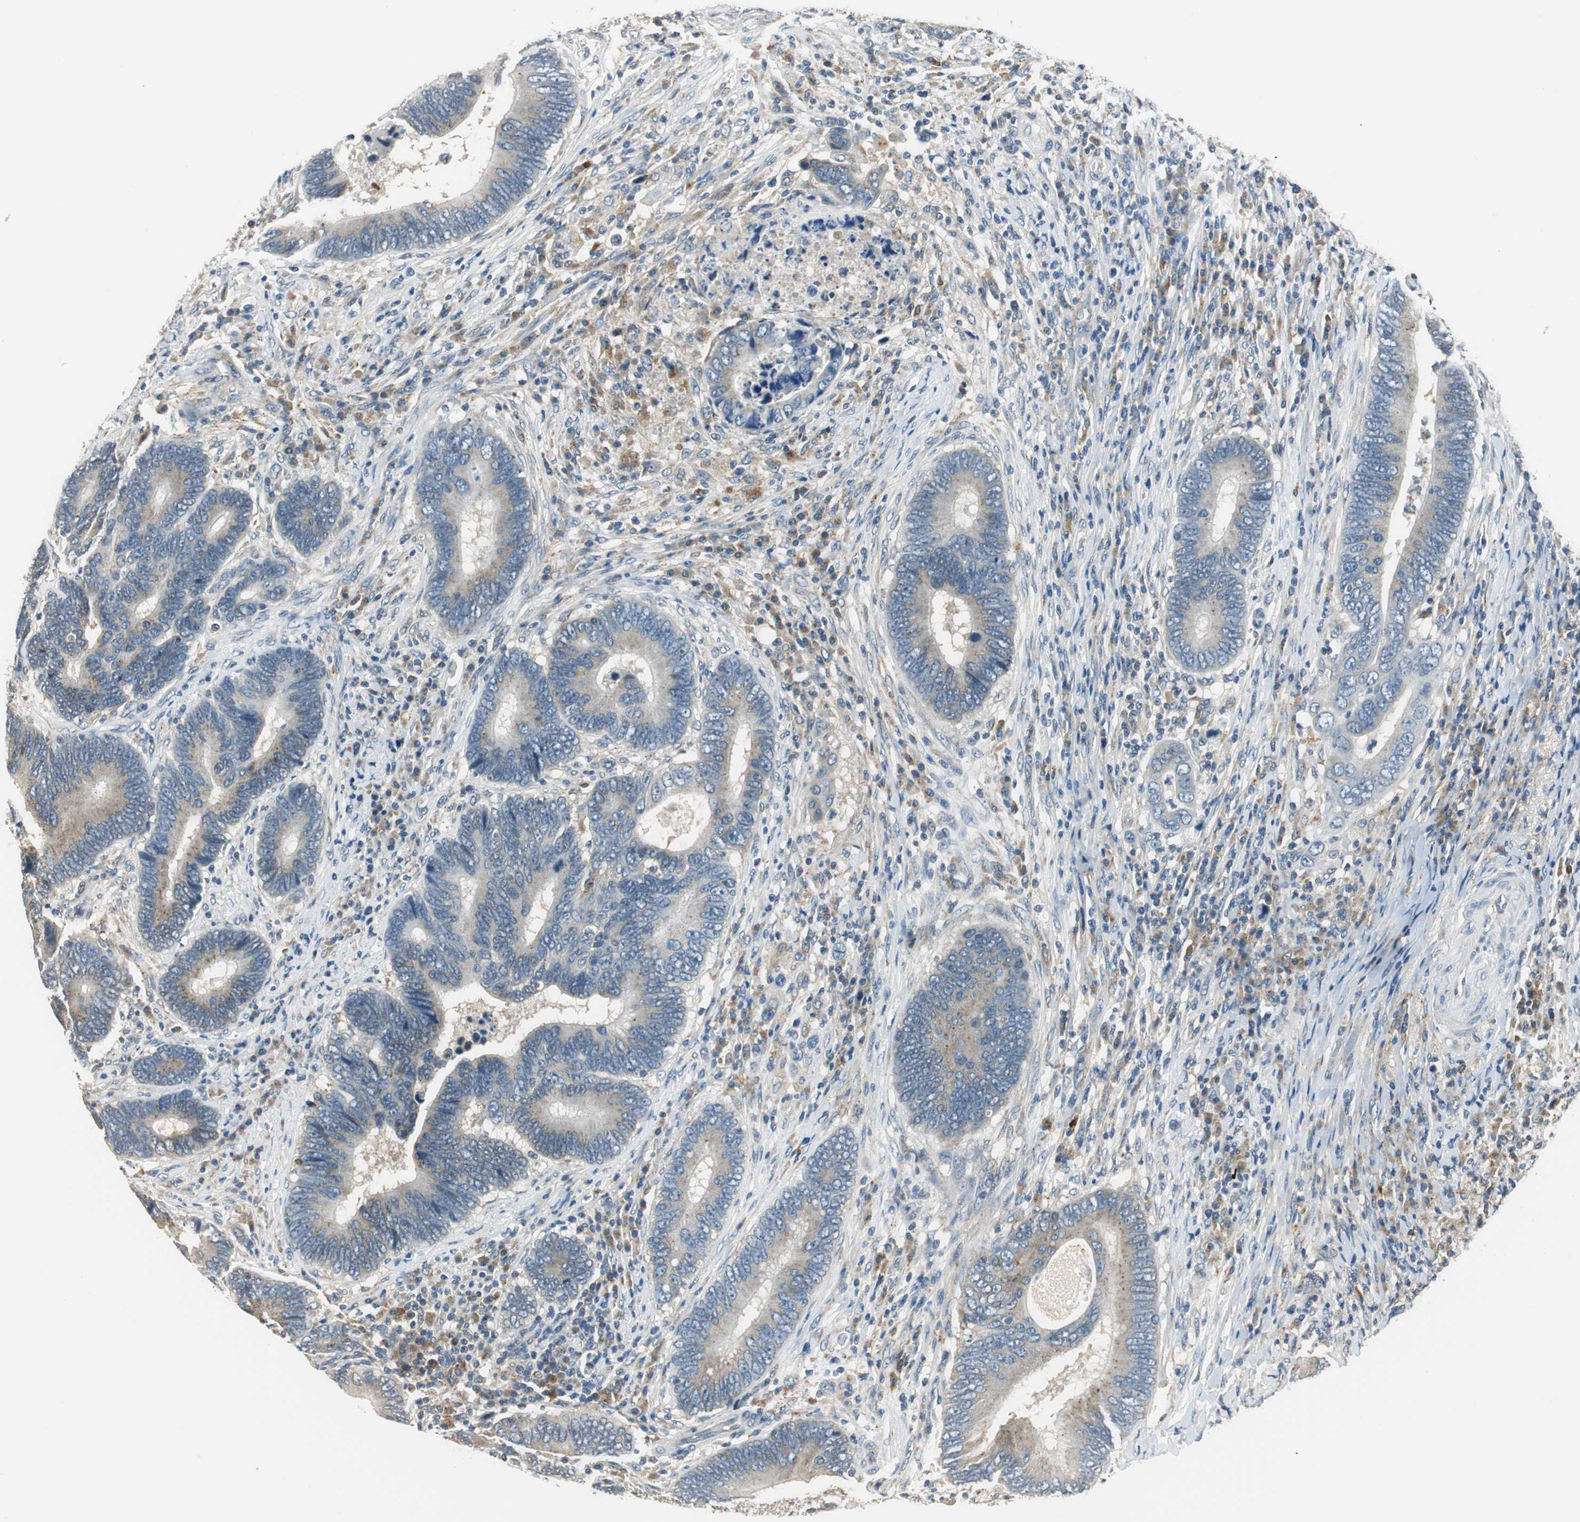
{"staining": {"intensity": "weak", "quantity": "25%-75%", "location": "cytoplasmic/membranous"}, "tissue": "colorectal cancer", "cell_type": "Tumor cells", "image_type": "cancer", "snomed": [{"axis": "morphology", "description": "Adenocarcinoma, NOS"}, {"axis": "topography", "description": "Colon"}], "caption": "A photomicrograph of human adenocarcinoma (colorectal) stained for a protein demonstrates weak cytoplasmic/membranous brown staining in tumor cells.", "gene": "NIT1", "patient": {"sex": "female", "age": 78}}